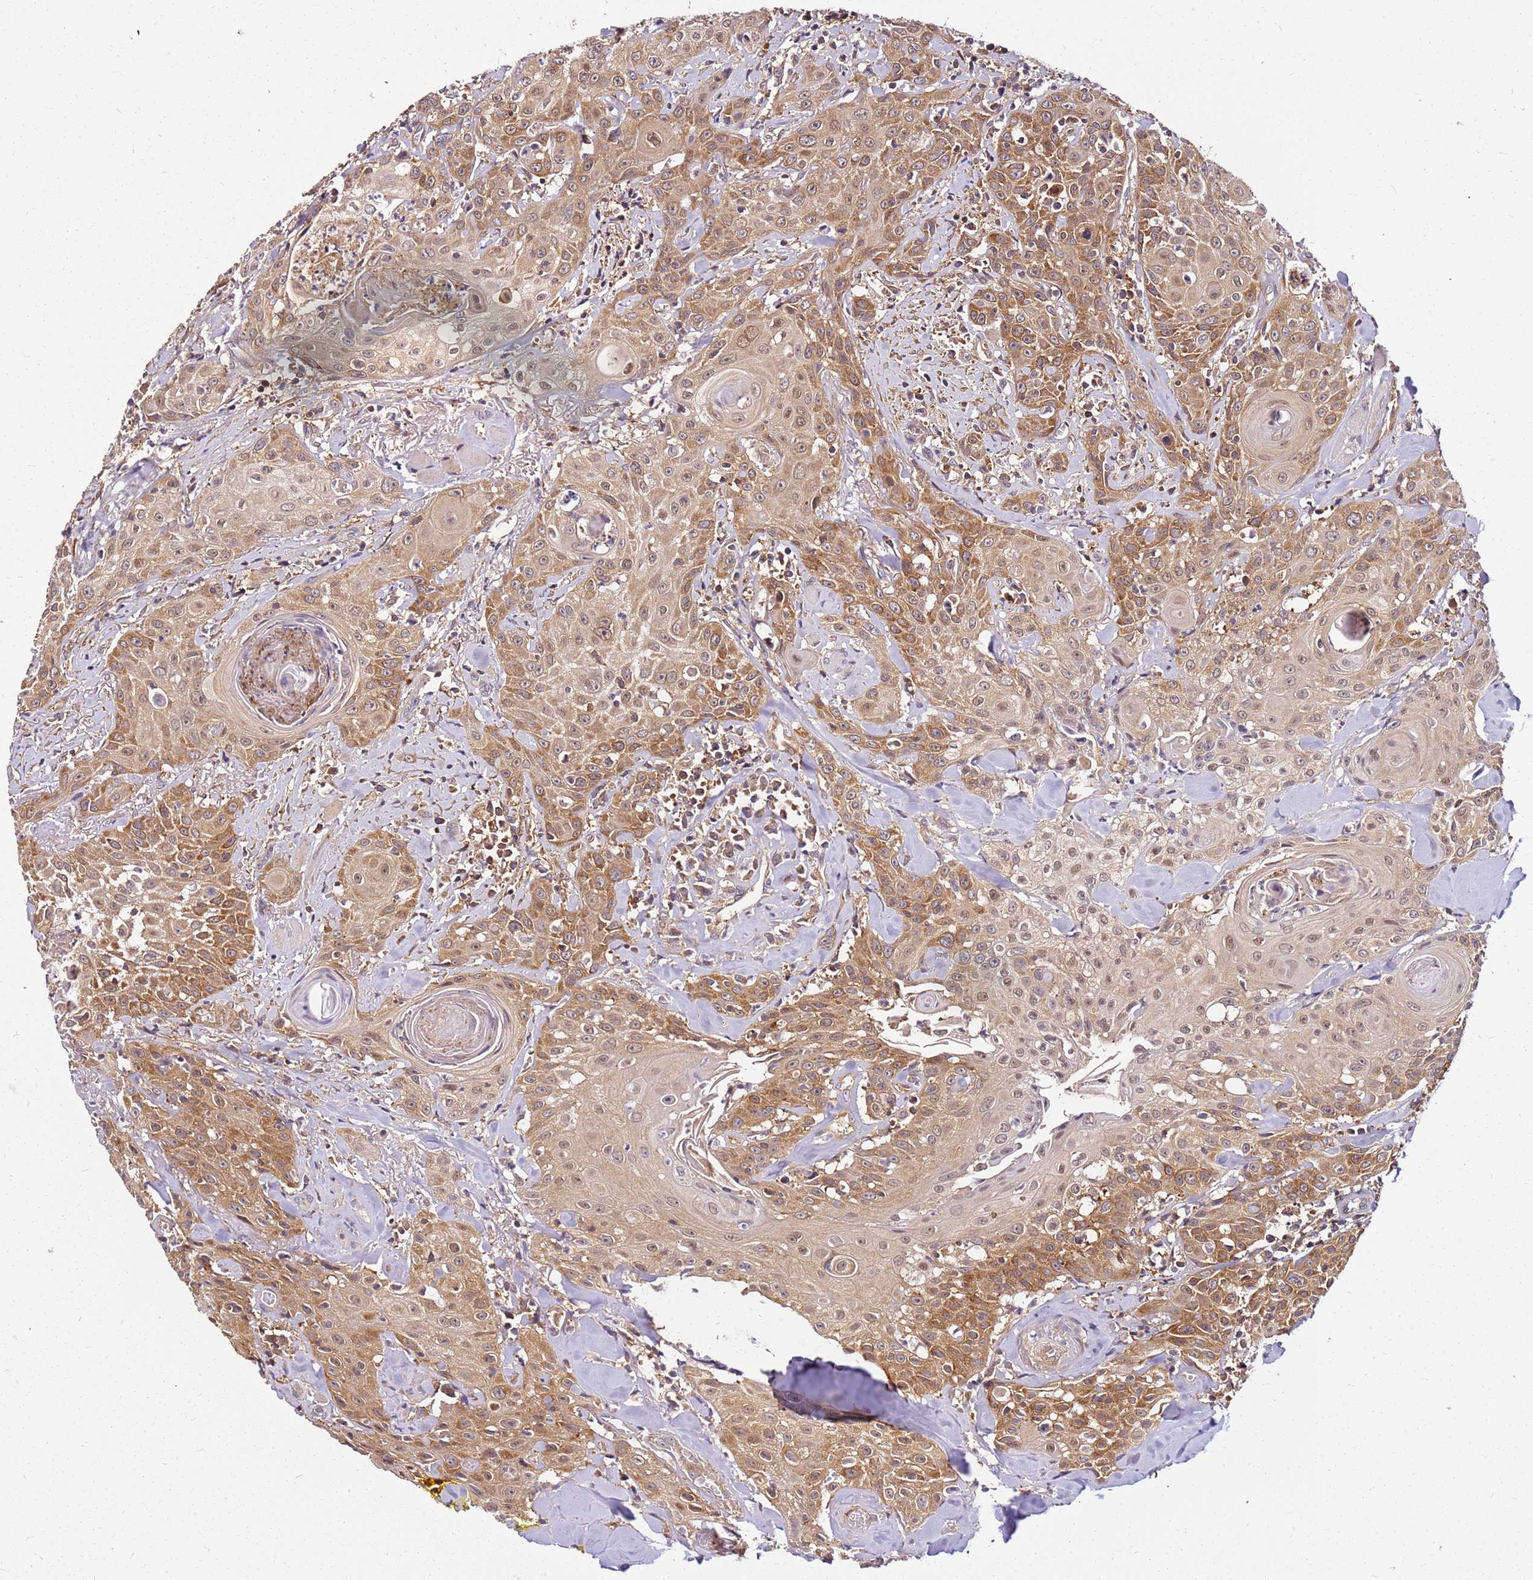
{"staining": {"intensity": "moderate", "quantity": ">75%", "location": "cytoplasmic/membranous"}, "tissue": "head and neck cancer", "cell_type": "Tumor cells", "image_type": "cancer", "snomed": [{"axis": "morphology", "description": "Squamous cell carcinoma, NOS"}, {"axis": "topography", "description": "Oral tissue"}, {"axis": "topography", "description": "Head-Neck"}], "caption": "Protein staining of squamous cell carcinoma (head and neck) tissue reveals moderate cytoplasmic/membranous expression in approximately >75% of tumor cells.", "gene": "PIH1D1", "patient": {"sex": "female", "age": 82}}